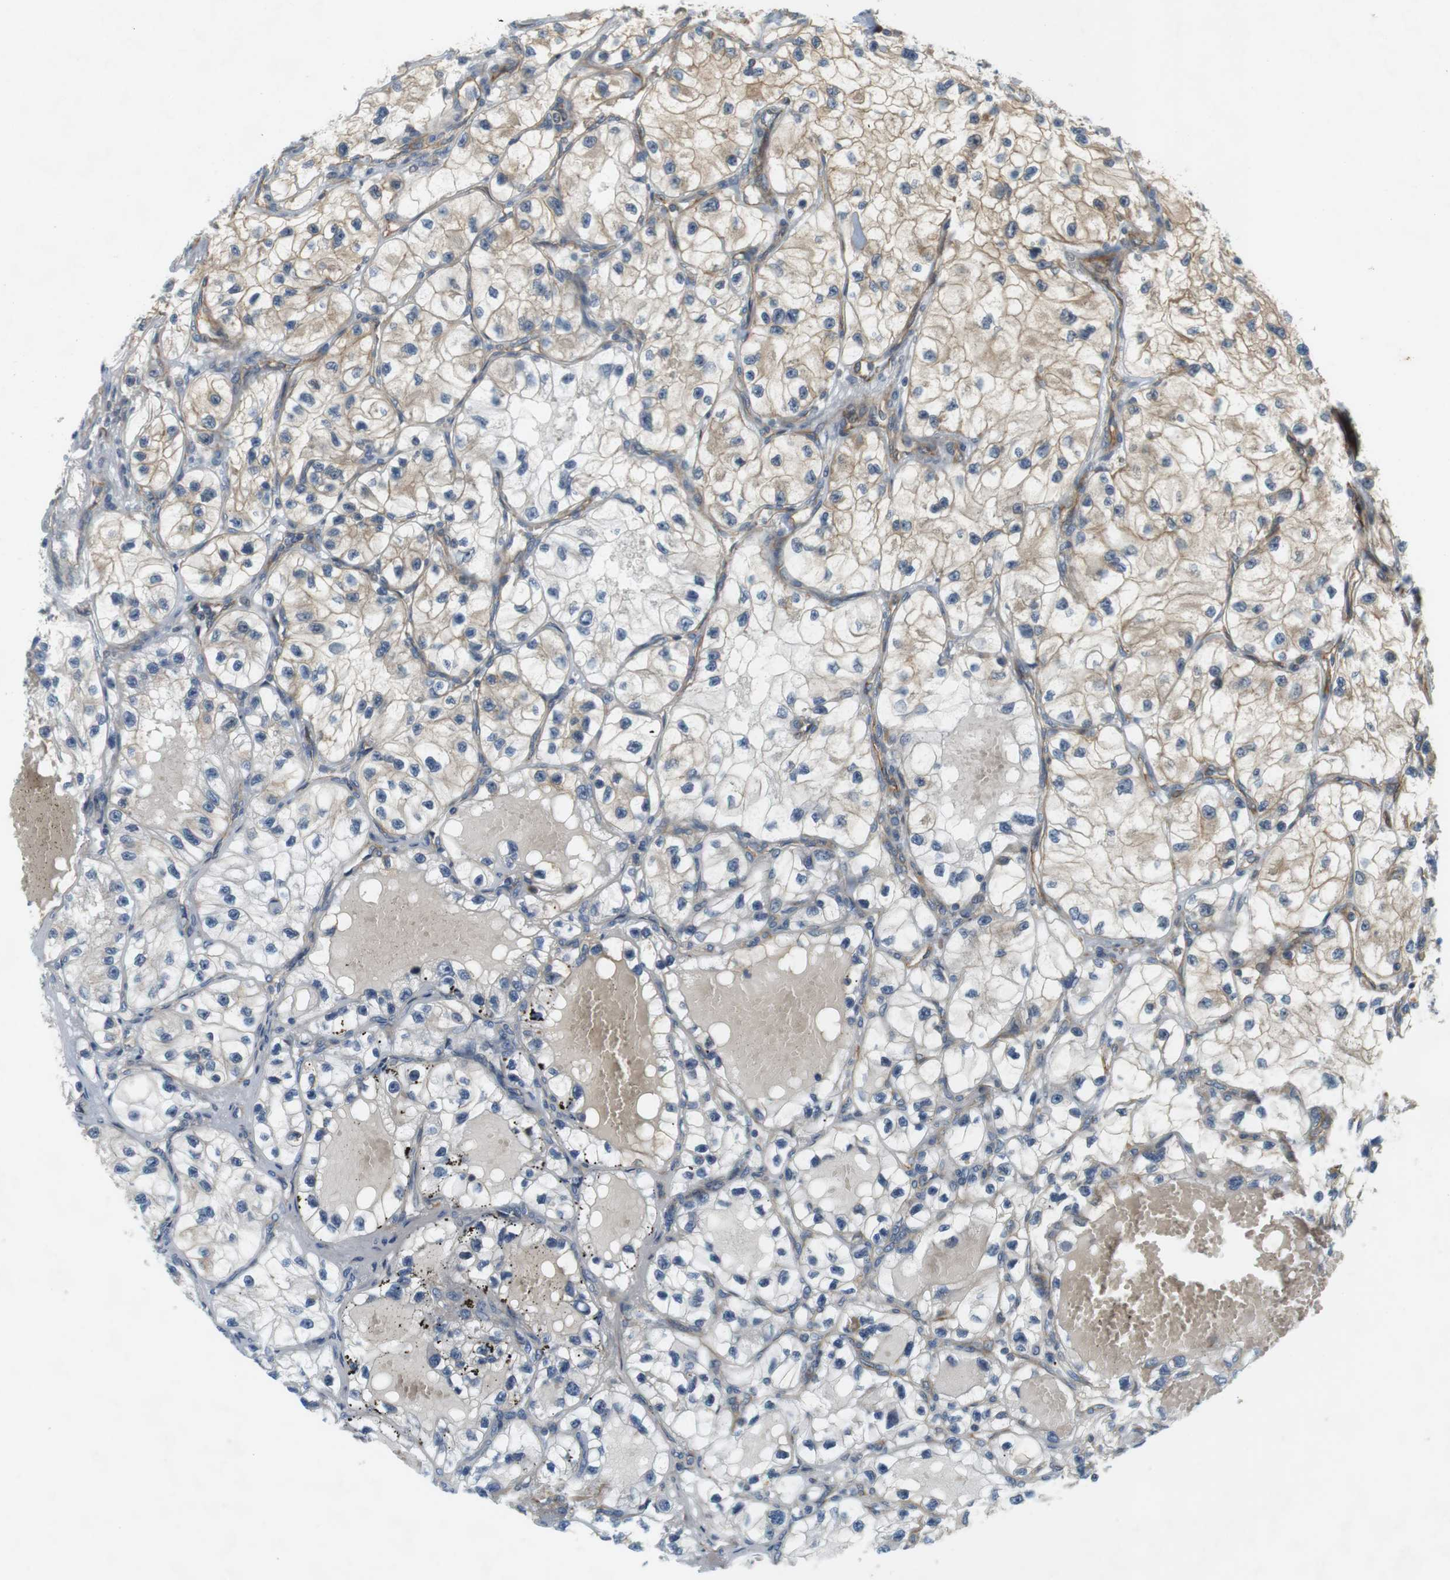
{"staining": {"intensity": "moderate", "quantity": "<25%", "location": "cytoplasmic/membranous"}, "tissue": "renal cancer", "cell_type": "Tumor cells", "image_type": "cancer", "snomed": [{"axis": "morphology", "description": "Adenocarcinoma, NOS"}, {"axis": "topography", "description": "Kidney"}], "caption": "A high-resolution micrograph shows immunohistochemistry (IHC) staining of renal cancer, which shows moderate cytoplasmic/membranous staining in approximately <25% of tumor cells. (DAB (3,3'-diaminobenzidine) IHC with brightfield microscopy, high magnification).", "gene": "SH3GLB1", "patient": {"sex": "female", "age": 57}}